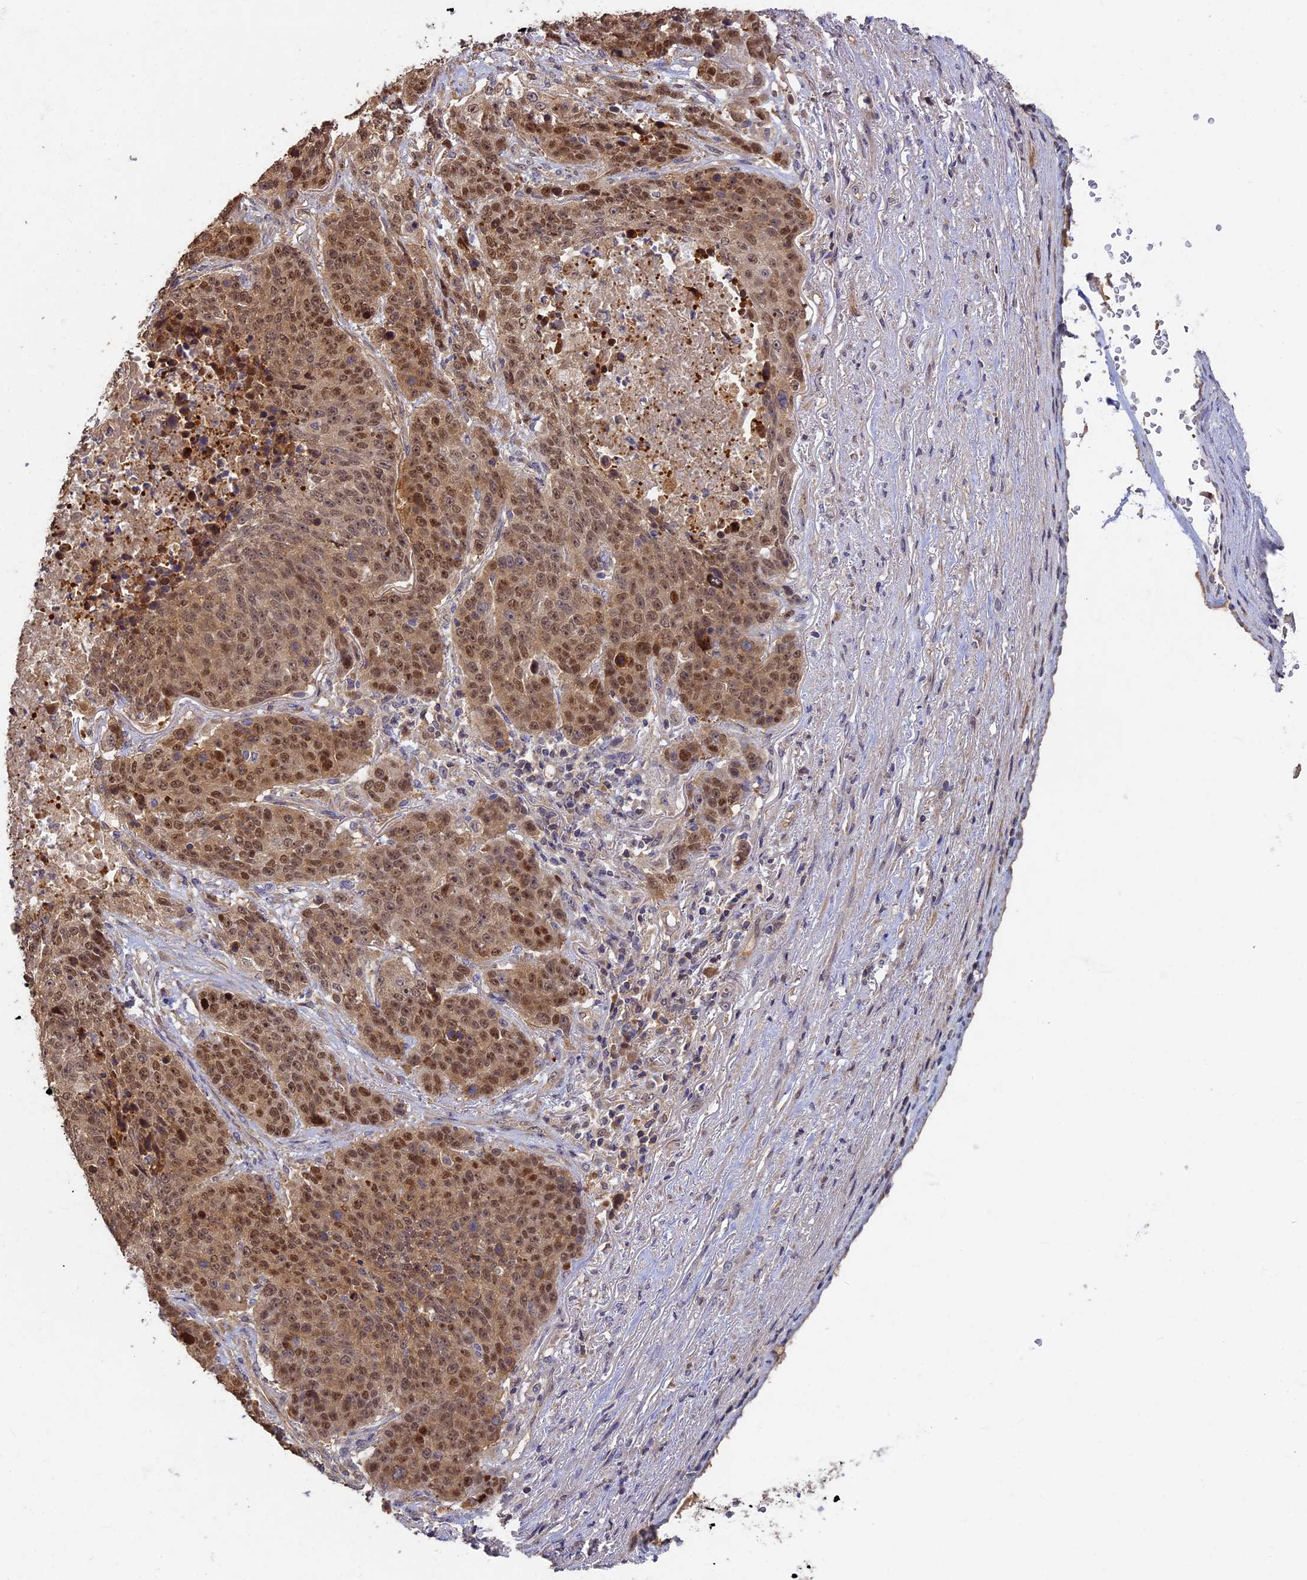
{"staining": {"intensity": "moderate", "quantity": ">75%", "location": "cytoplasmic/membranous,nuclear"}, "tissue": "lung cancer", "cell_type": "Tumor cells", "image_type": "cancer", "snomed": [{"axis": "morphology", "description": "Normal tissue, NOS"}, {"axis": "morphology", "description": "Squamous cell carcinoma, NOS"}, {"axis": "topography", "description": "Lymph node"}, {"axis": "topography", "description": "Lung"}], "caption": "About >75% of tumor cells in lung cancer exhibit moderate cytoplasmic/membranous and nuclear protein expression as visualized by brown immunohistochemical staining.", "gene": "RSPH3", "patient": {"sex": "male", "age": 66}}